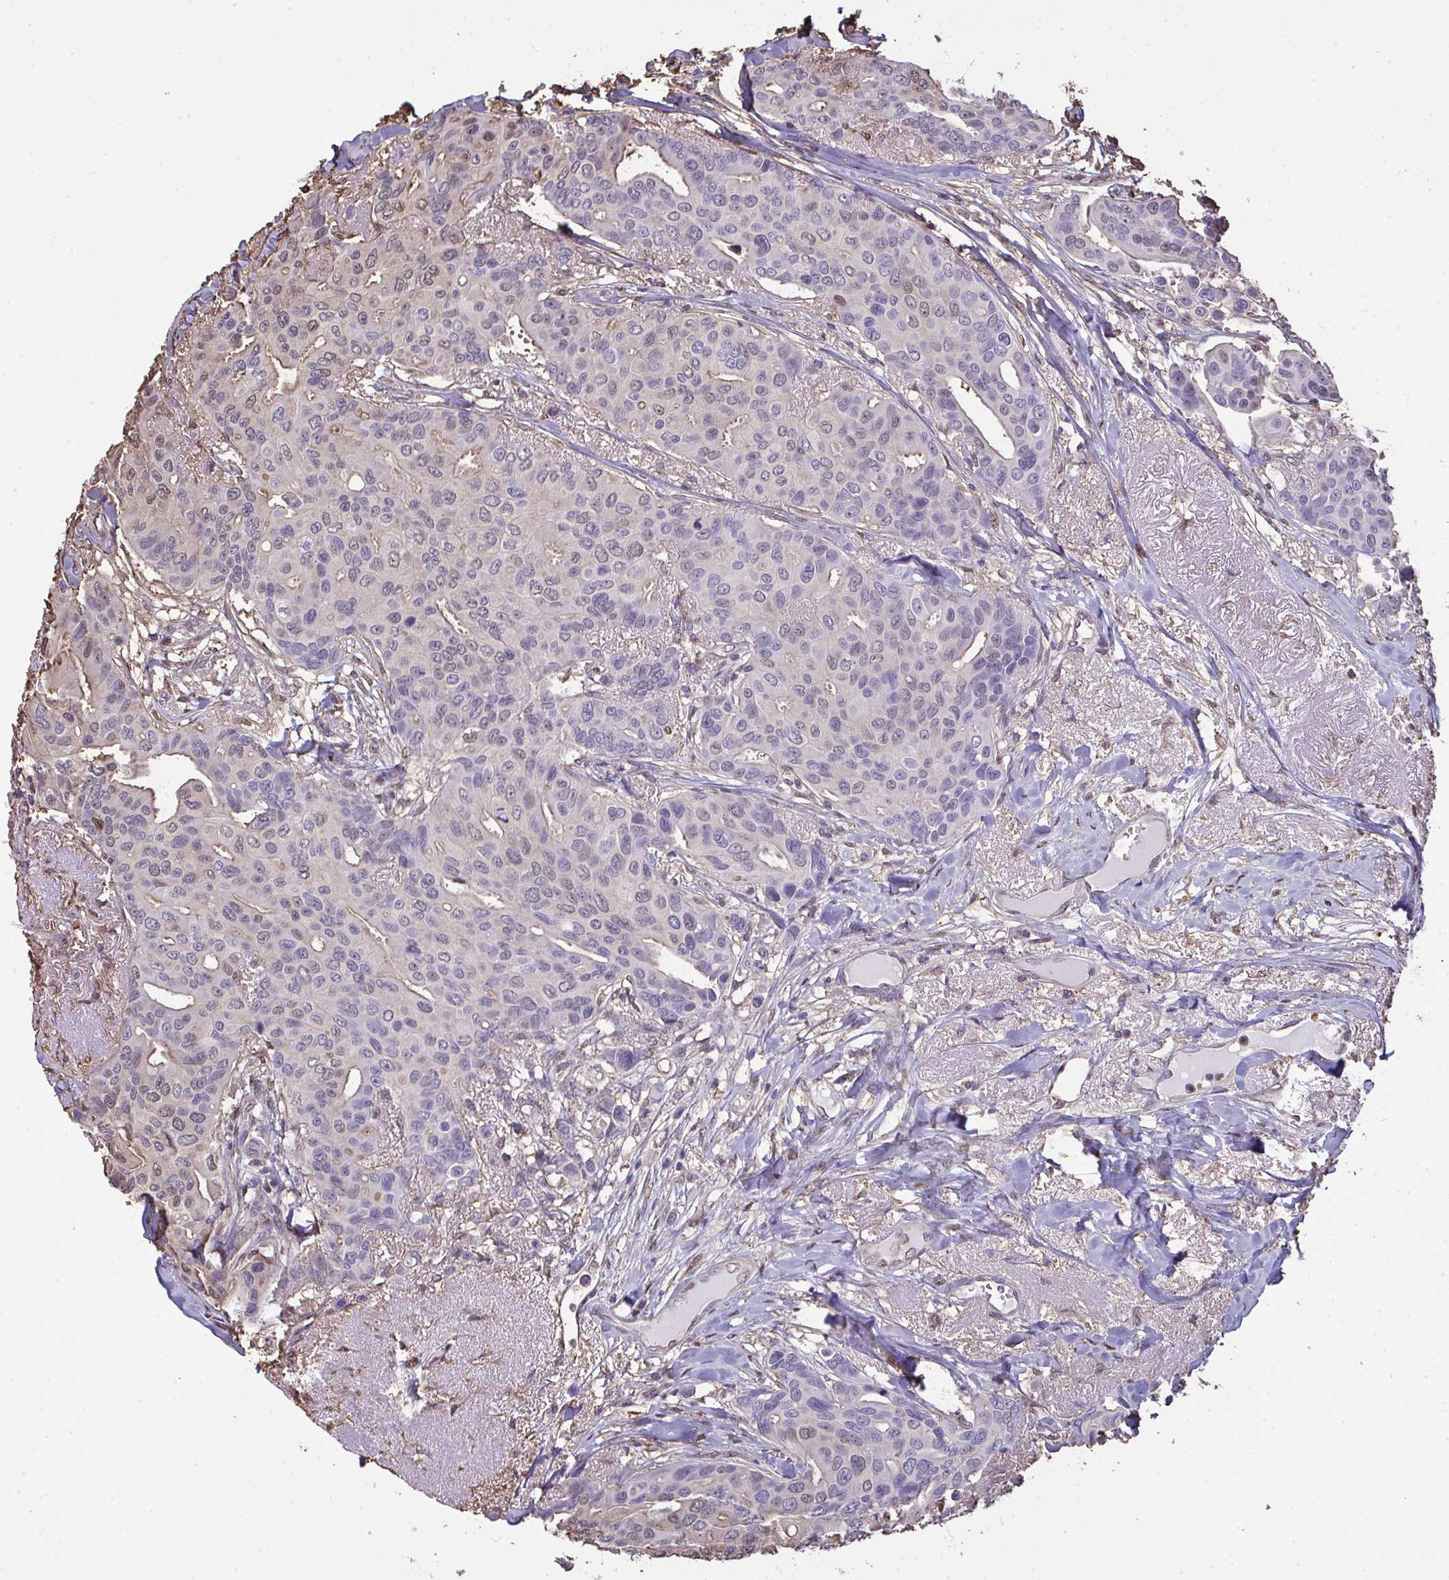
{"staining": {"intensity": "weak", "quantity": "<25%", "location": "nuclear"}, "tissue": "breast cancer", "cell_type": "Tumor cells", "image_type": "cancer", "snomed": [{"axis": "morphology", "description": "Duct carcinoma"}, {"axis": "topography", "description": "Breast"}], "caption": "High magnification brightfield microscopy of intraductal carcinoma (breast) stained with DAB (brown) and counterstained with hematoxylin (blue): tumor cells show no significant staining.", "gene": "ANXA5", "patient": {"sex": "female", "age": 54}}